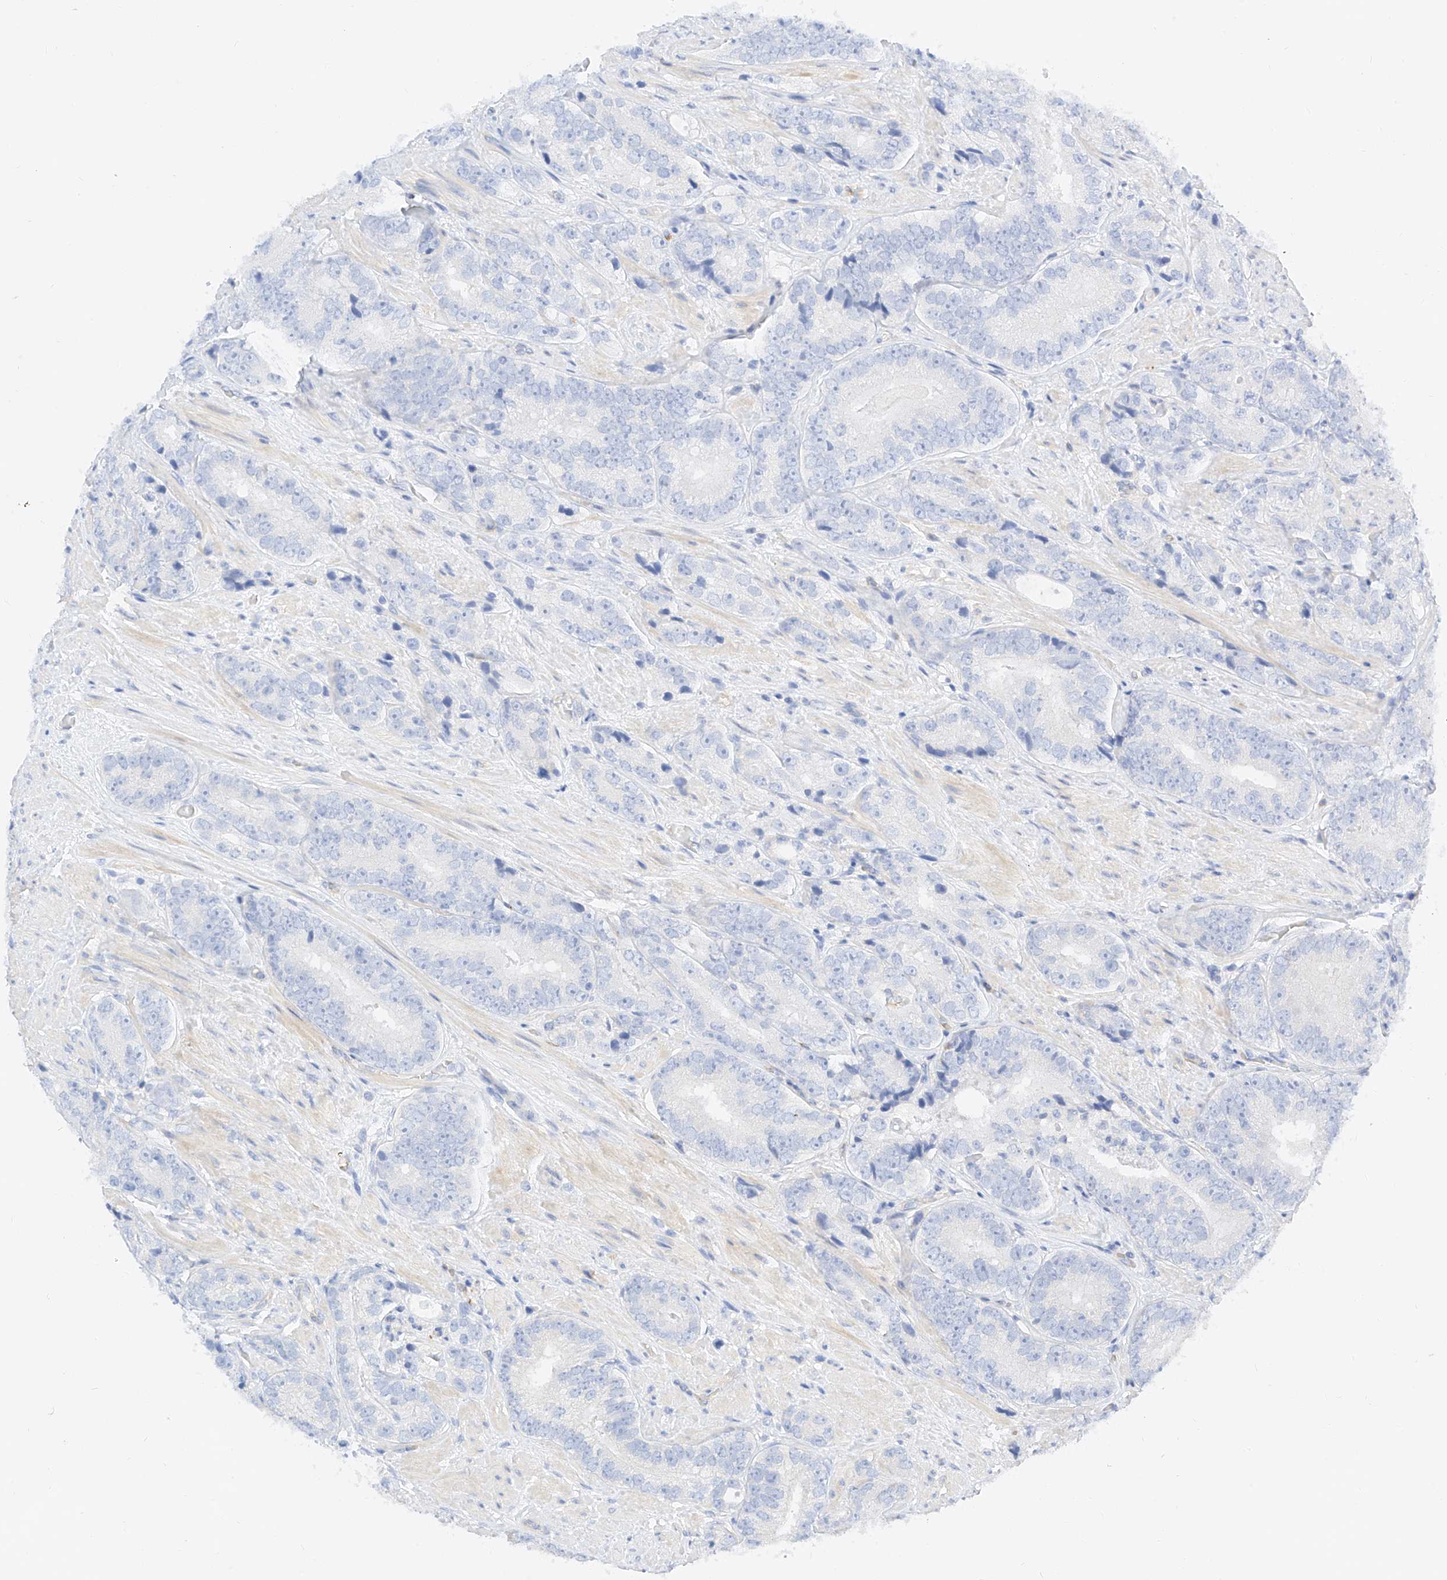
{"staining": {"intensity": "negative", "quantity": "none", "location": "none"}, "tissue": "prostate cancer", "cell_type": "Tumor cells", "image_type": "cancer", "snomed": [{"axis": "morphology", "description": "Adenocarcinoma, High grade"}, {"axis": "topography", "description": "Prostate"}], "caption": "DAB immunohistochemical staining of prostate cancer demonstrates no significant expression in tumor cells. (IHC, brightfield microscopy, high magnification).", "gene": "CDCP2", "patient": {"sex": "male", "age": 56}}